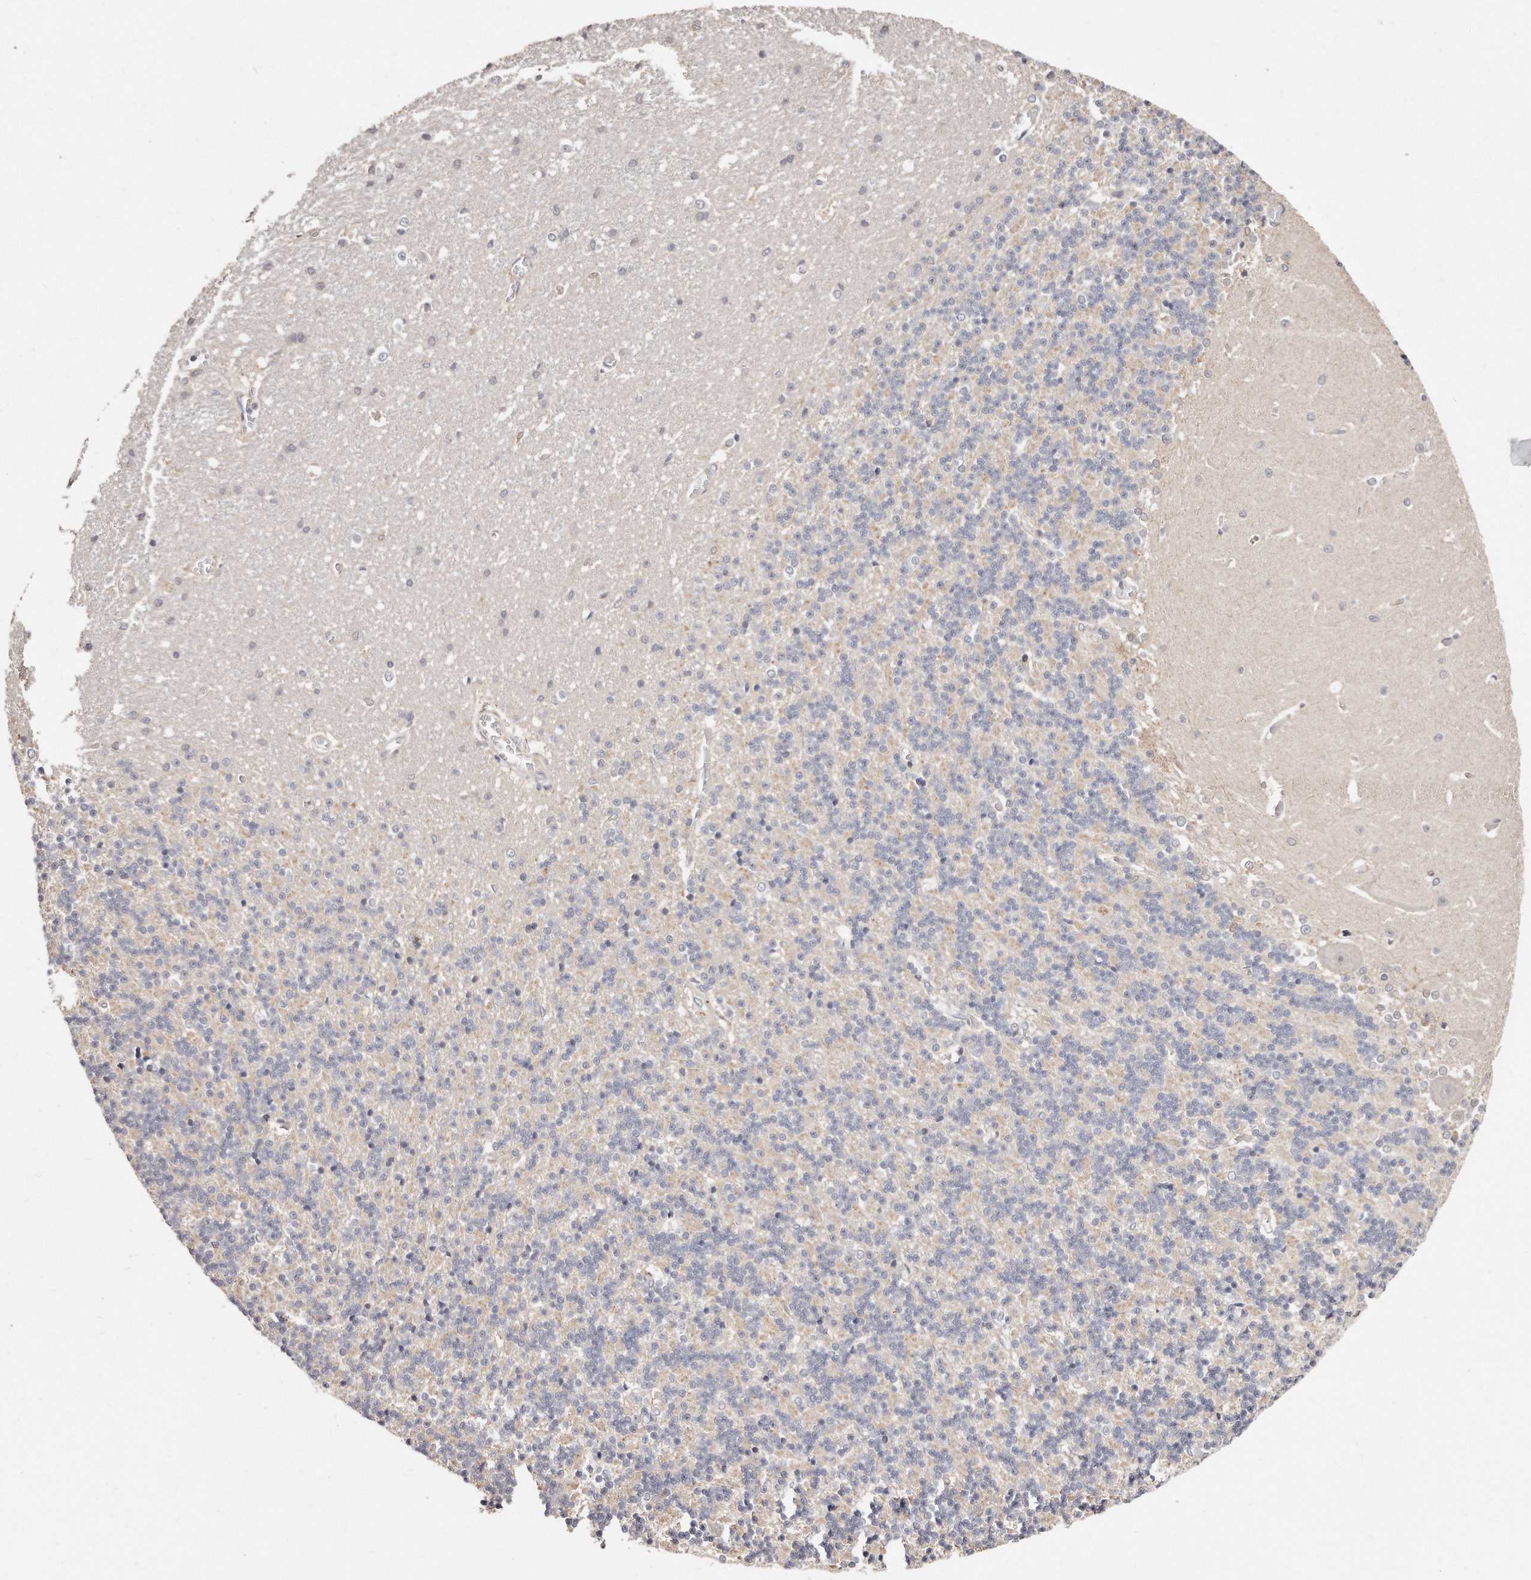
{"staining": {"intensity": "weak", "quantity": "<25%", "location": "cytoplasmic/membranous"}, "tissue": "cerebellum", "cell_type": "Cells in granular layer", "image_type": "normal", "snomed": [{"axis": "morphology", "description": "Normal tissue, NOS"}, {"axis": "topography", "description": "Cerebellum"}], "caption": "DAB (3,3'-diaminobenzidine) immunohistochemical staining of normal cerebellum reveals no significant positivity in cells in granular layer.", "gene": "CASZ1", "patient": {"sex": "male", "age": 37}}